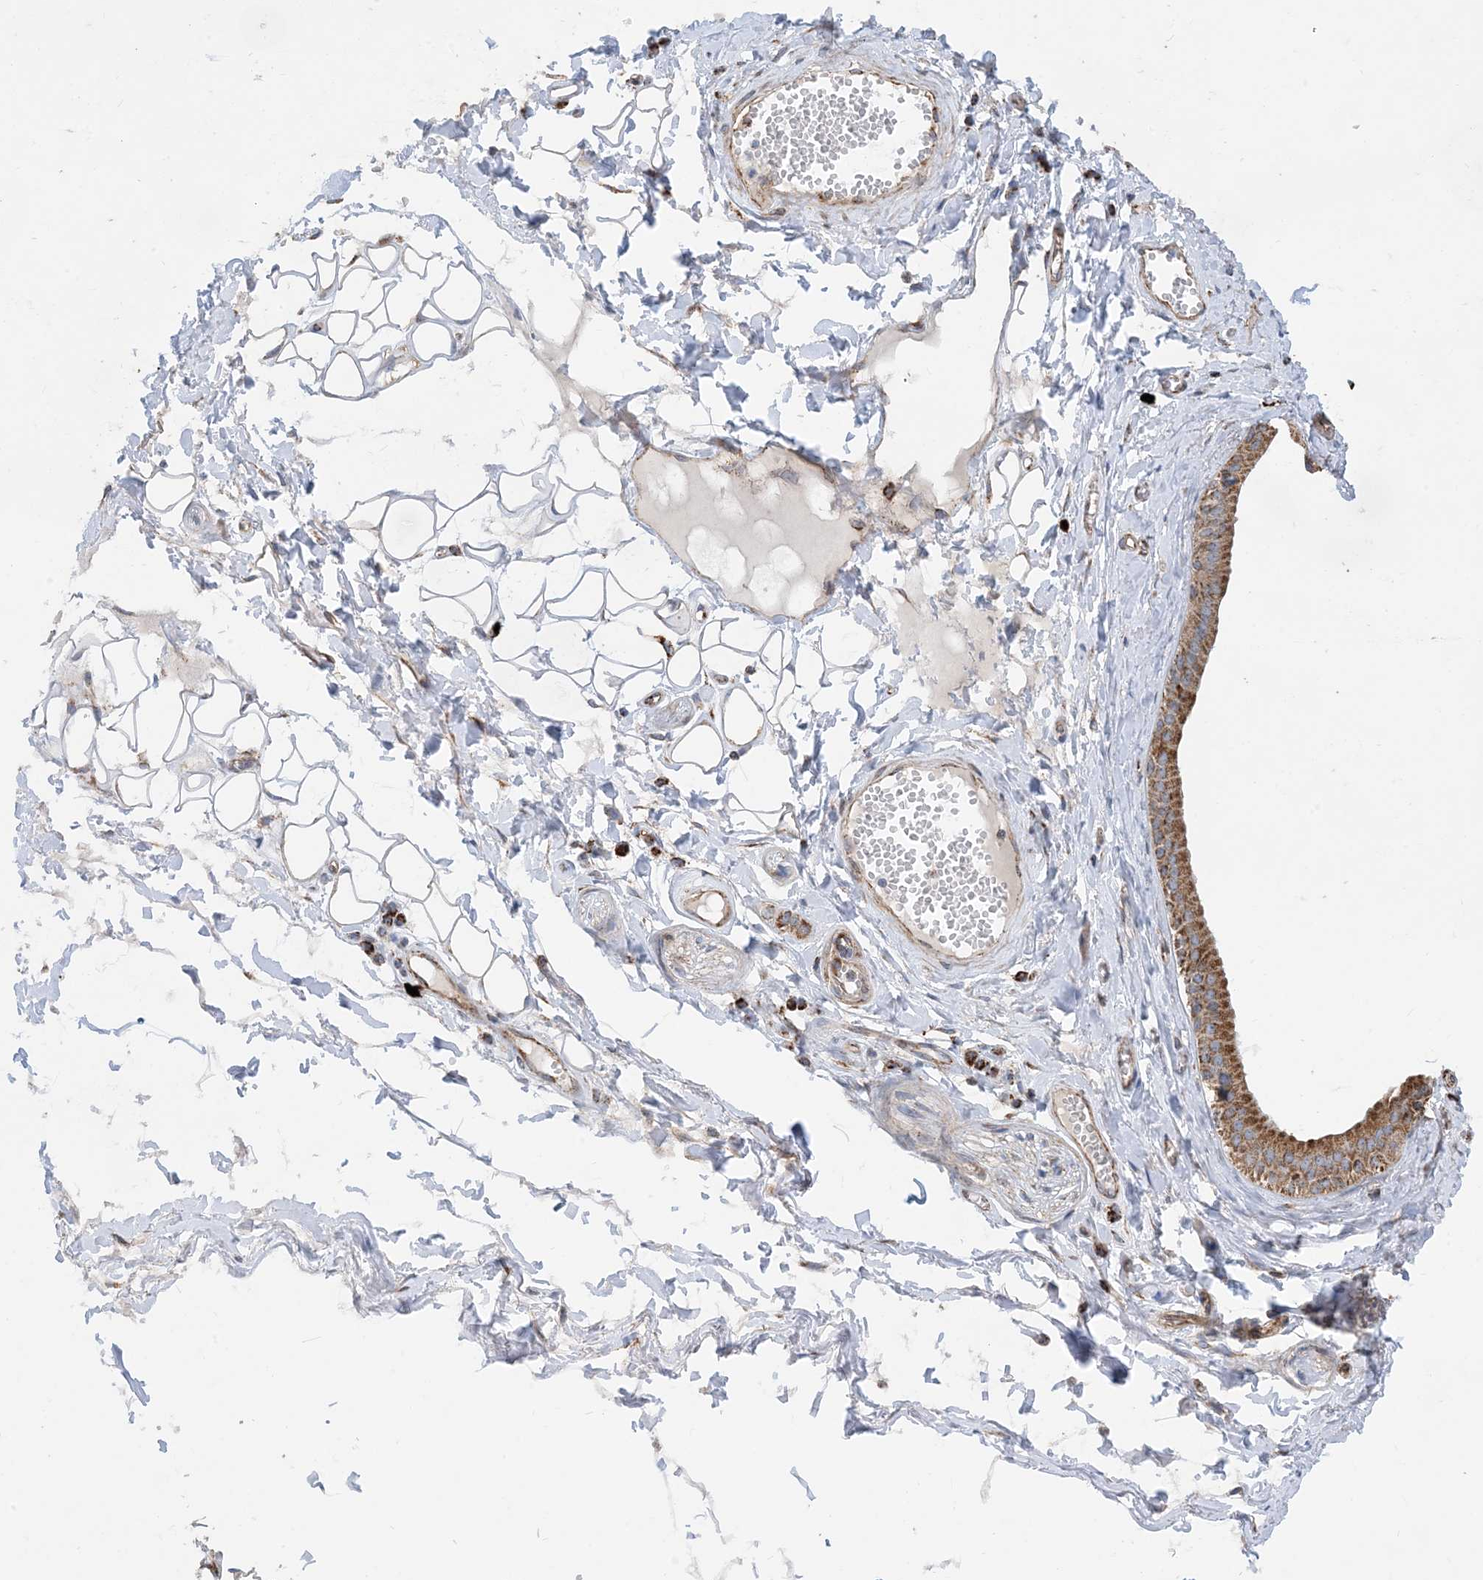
{"staining": {"intensity": "weak", "quantity": ">75%", "location": "cytoplasmic/membranous"}, "tissue": "adipose tissue", "cell_type": "Adipocytes", "image_type": "normal", "snomed": [{"axis": "morphology", "description": "Normal tissue, NOS"}, {"axis": "morphology", "description": "Inflammation, NOS"}, {"axis": "topography", "description": "Salivary gland"}, {"axis": "topography", "description": "Peripheral nerve tissue"}], "caption": "Human adipose tissue stained with a brown dye shows weak cytoplasmic/membranous positive positivity in approximately >75% of adipocytes.", "gene": "PCDHGA1", "patient": {"sex": "female", "age": 75}}